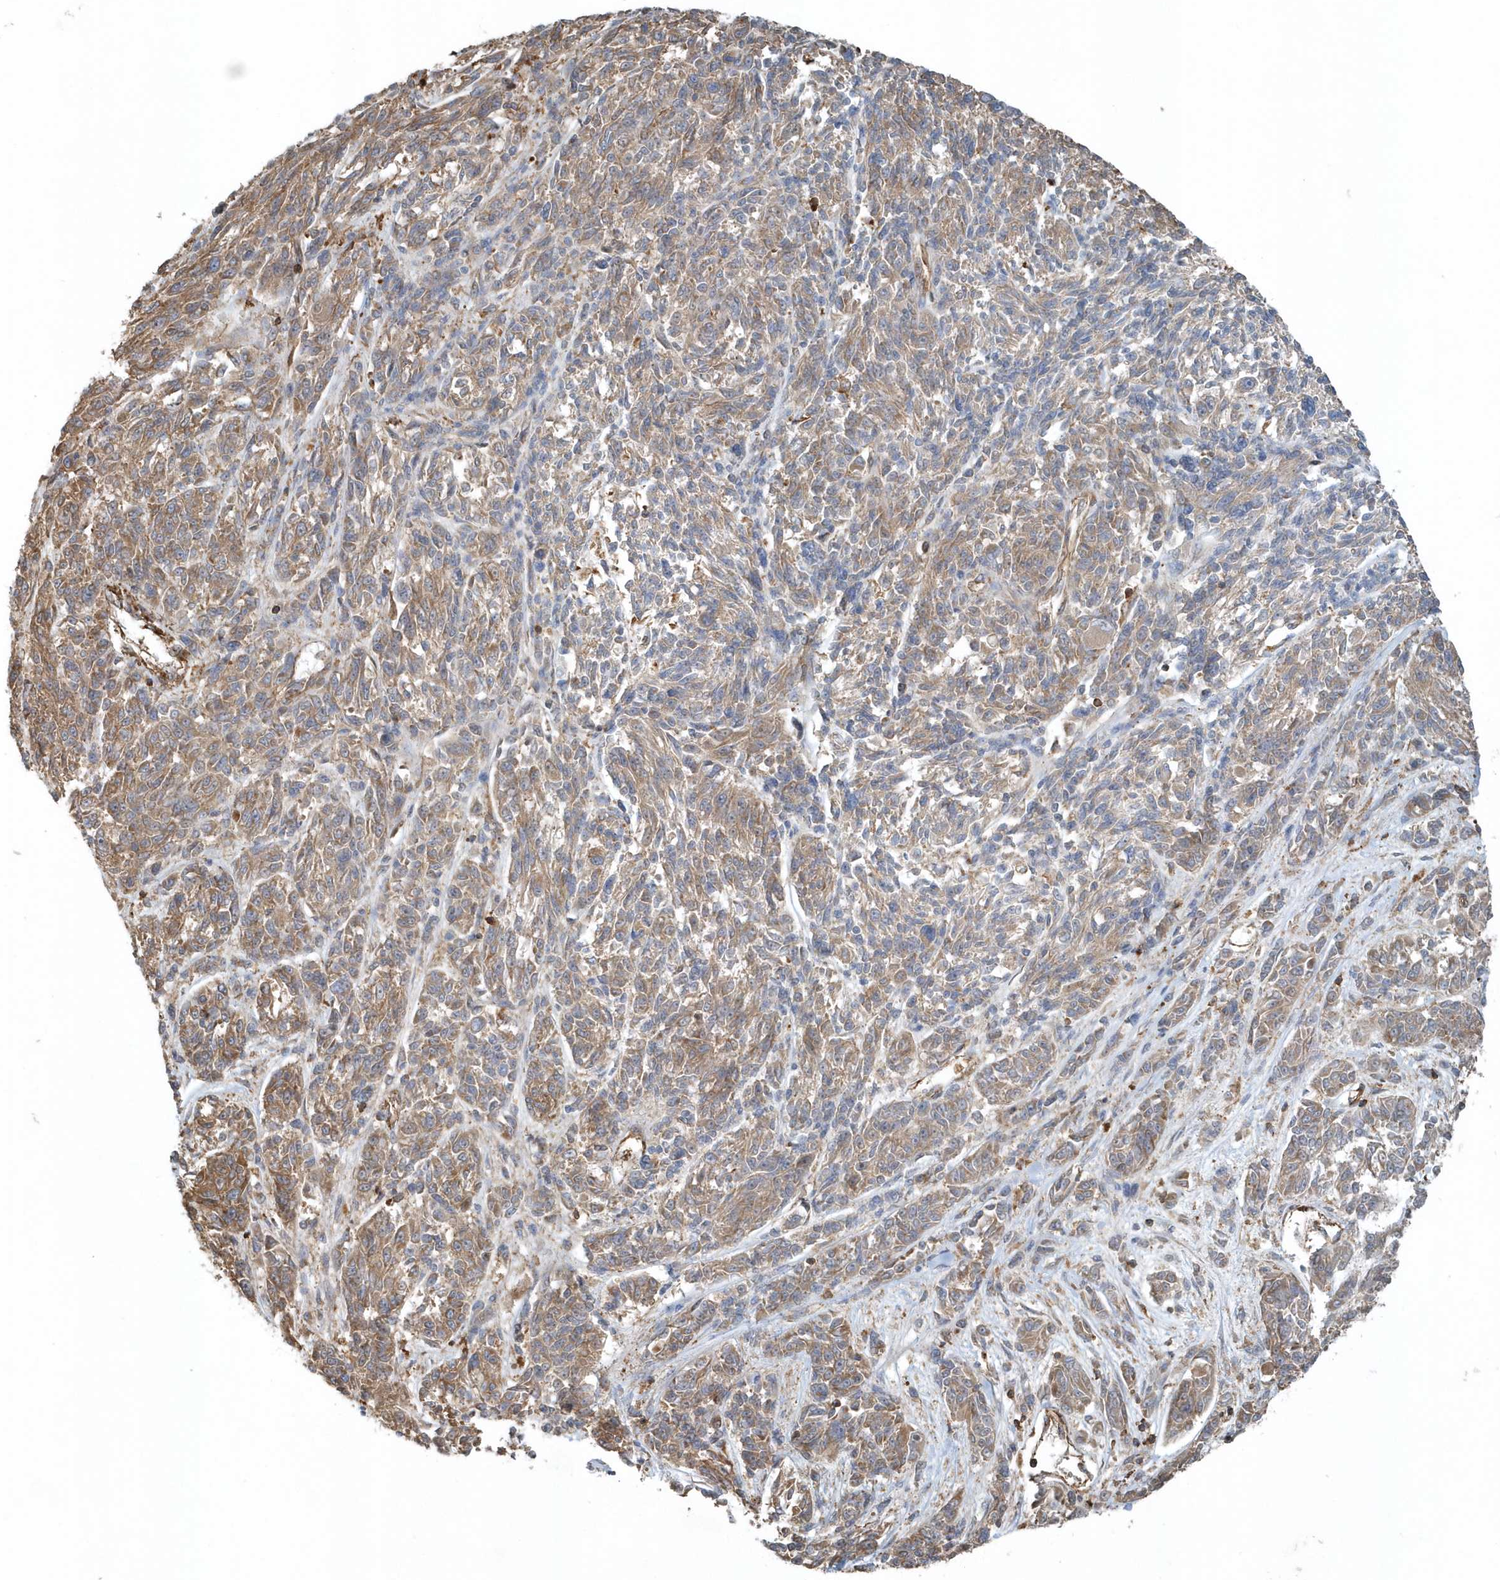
{"staining": {"intensity": "moderate", "quantity": ">75%", "location": "cytoplasmic/membranous"}, "tissue": "melanoma", "cell_type": "Tumor cells", "image_type": "cancer", "snomed": [{"axis": "morphology", "description": "Malignant melanoma, NOS"}, {"axis": "topography", "description": "Skin"}], "caption": "Immunohistochemical staining of human malignant melanoma reveals moderate cytoplasmic/membranous protein expression in approximately >75% of tumor cells.", "gene": "MMUT", "patient": {"sex": "male", "age": 53}}